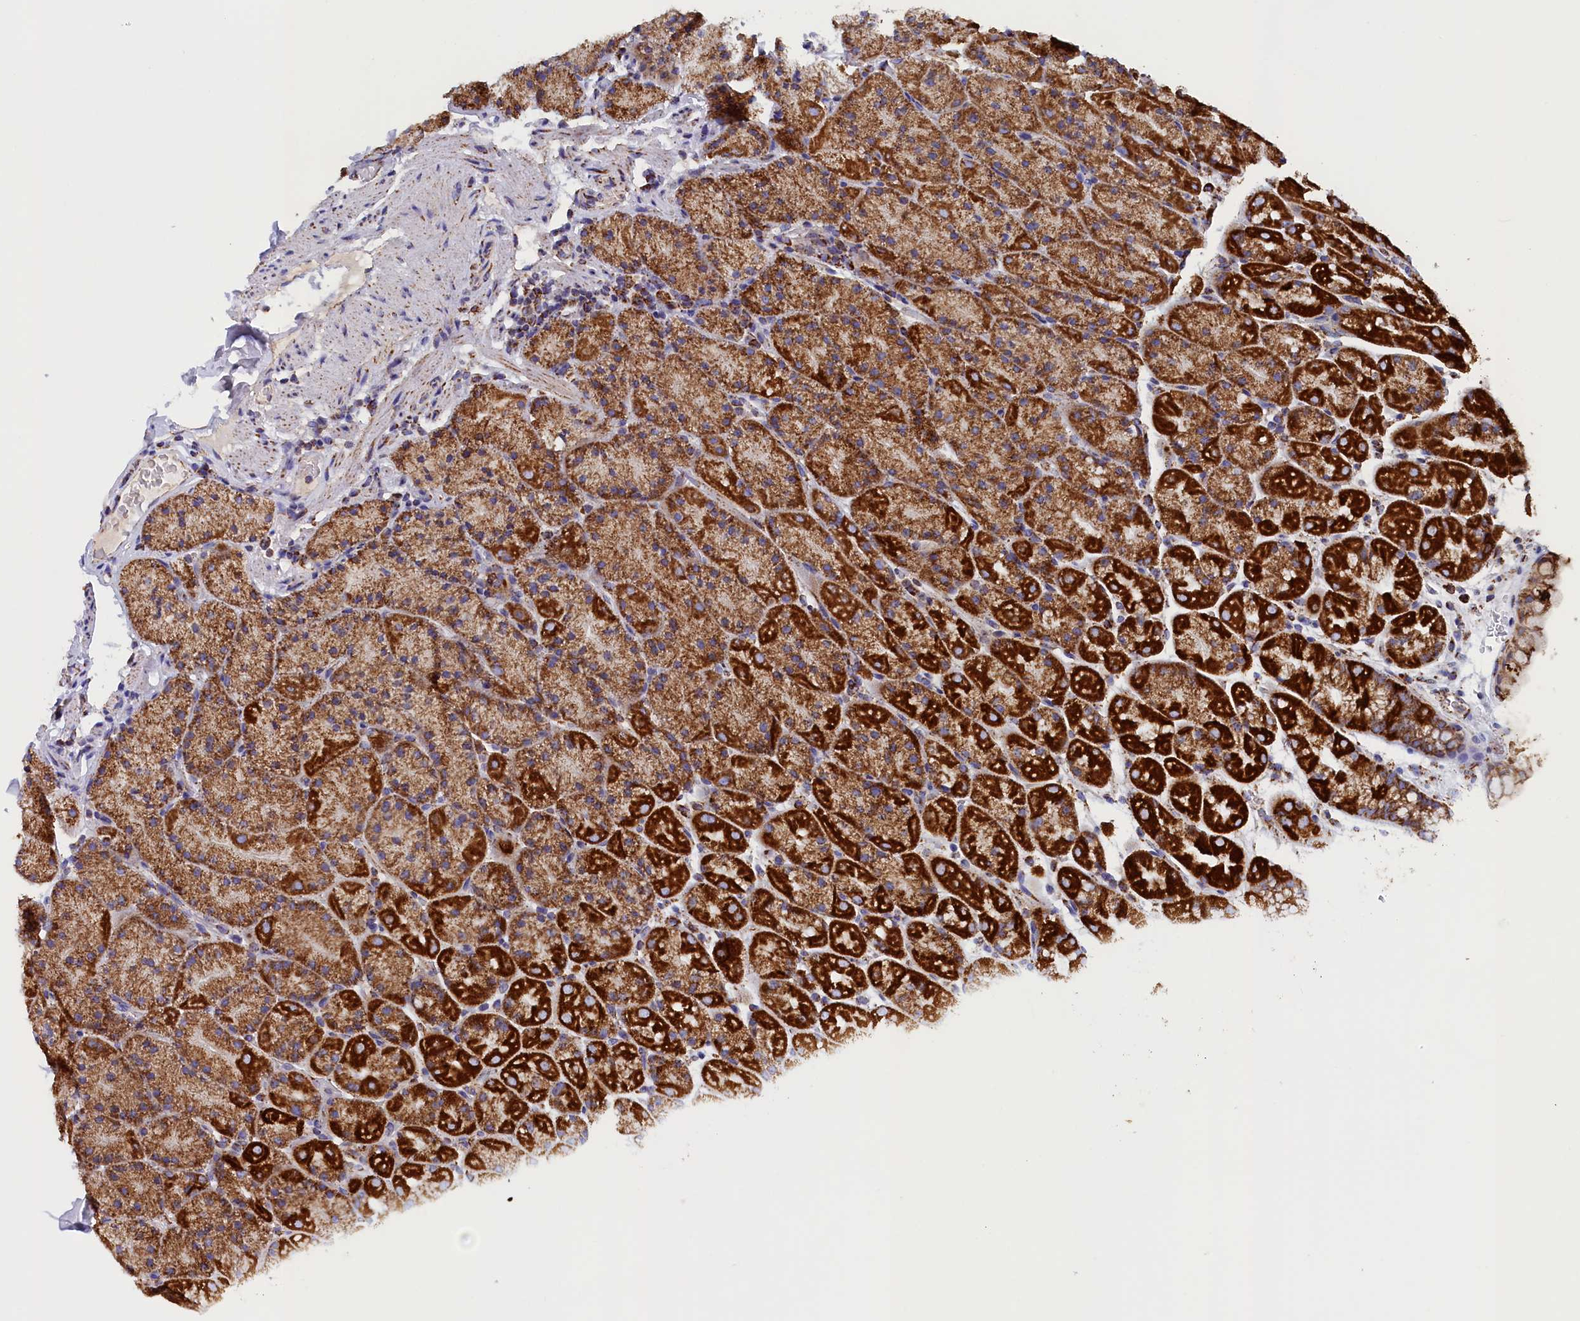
{"staining": {"intensity": "strong", "quantity": ">75%", "location": "cytoplasmic/membranous"}, "tissue": "stomach", "cell_type": "Glandular cells", "image_type": "normal", "snomed": [{"axis": "morphology", "description": "Normal tissue, NOS"}, {"axis": "topography", "description": "Stomach, upper"}, {"axis": "topography", "description": "Stomach, lower"}], "caption": "Immunohistochemical staining of normal human stomach demonstrates >75% levels of strong cytoplasmic/membranous protein positivity in approximately >75% of glandular cells. The protein of interest is shown in brown color, while the nuclei are stained blue.", "gene": "SLC39A3", "patient": {"sex": "male", "age": 67}}